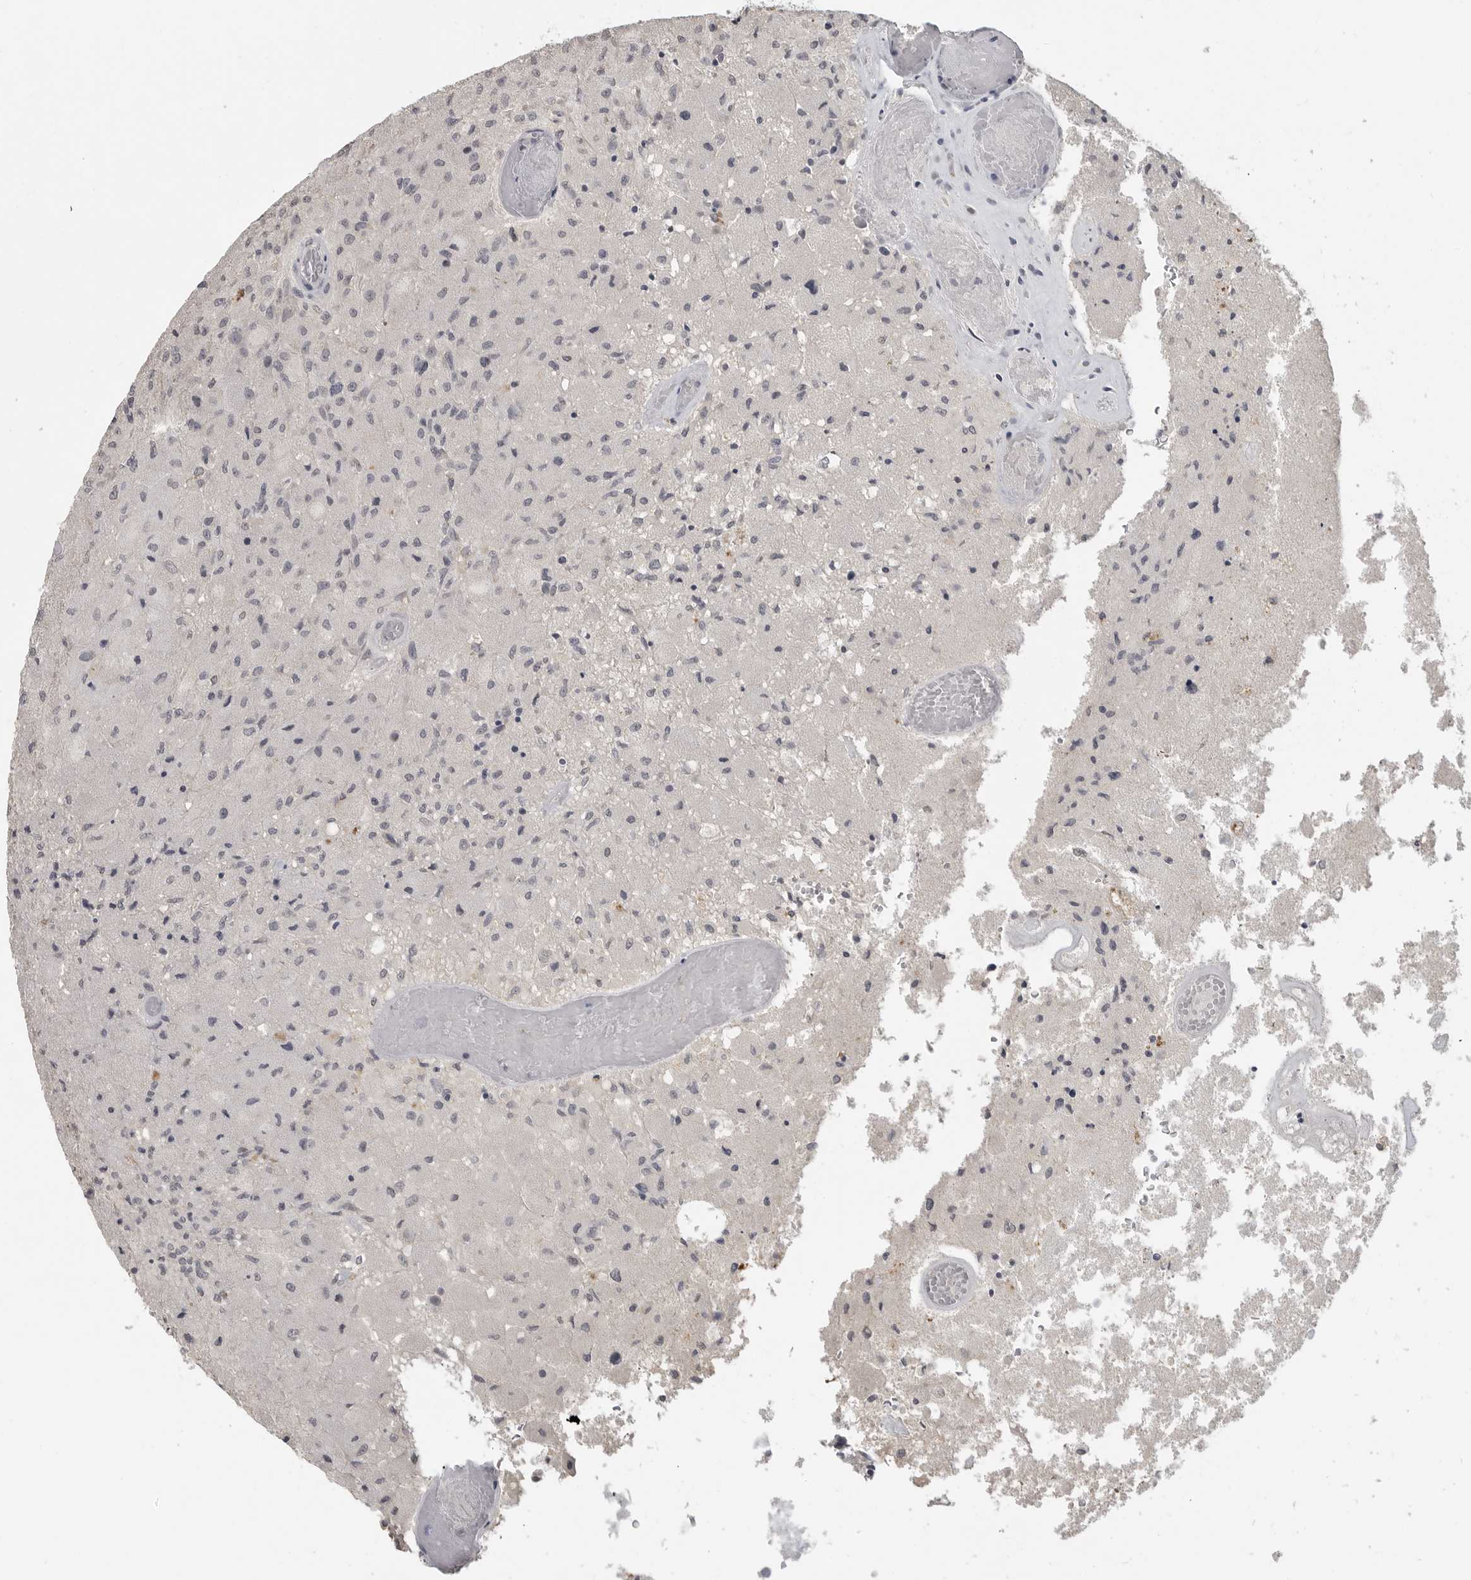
{"staining": {"intensity": "negative", "quantity": "none", "location": "none"}, "tissue": "glioma", "cell_type": "Tumor cells", "image_type": "cancer", "snomed": [{"axis": "morphology", "description": "Normal tissue, NOS"}, {"axis": "morphology", "description": "Glioma, malignant, High grade"}, {"axis": "topography", "description": "Cerebral cortex"}], "caption": "DAB (3,3'-diaminobenzidine) immunohistochemical staining of human malignant glioma (high-grade) shows no significant expression in tumor cells. (Immunohistochemistry (ihc), brightfield microscopy, high magnification).", "gene": "FOXP3", "patient": {"sex": "male", "age": 77}}